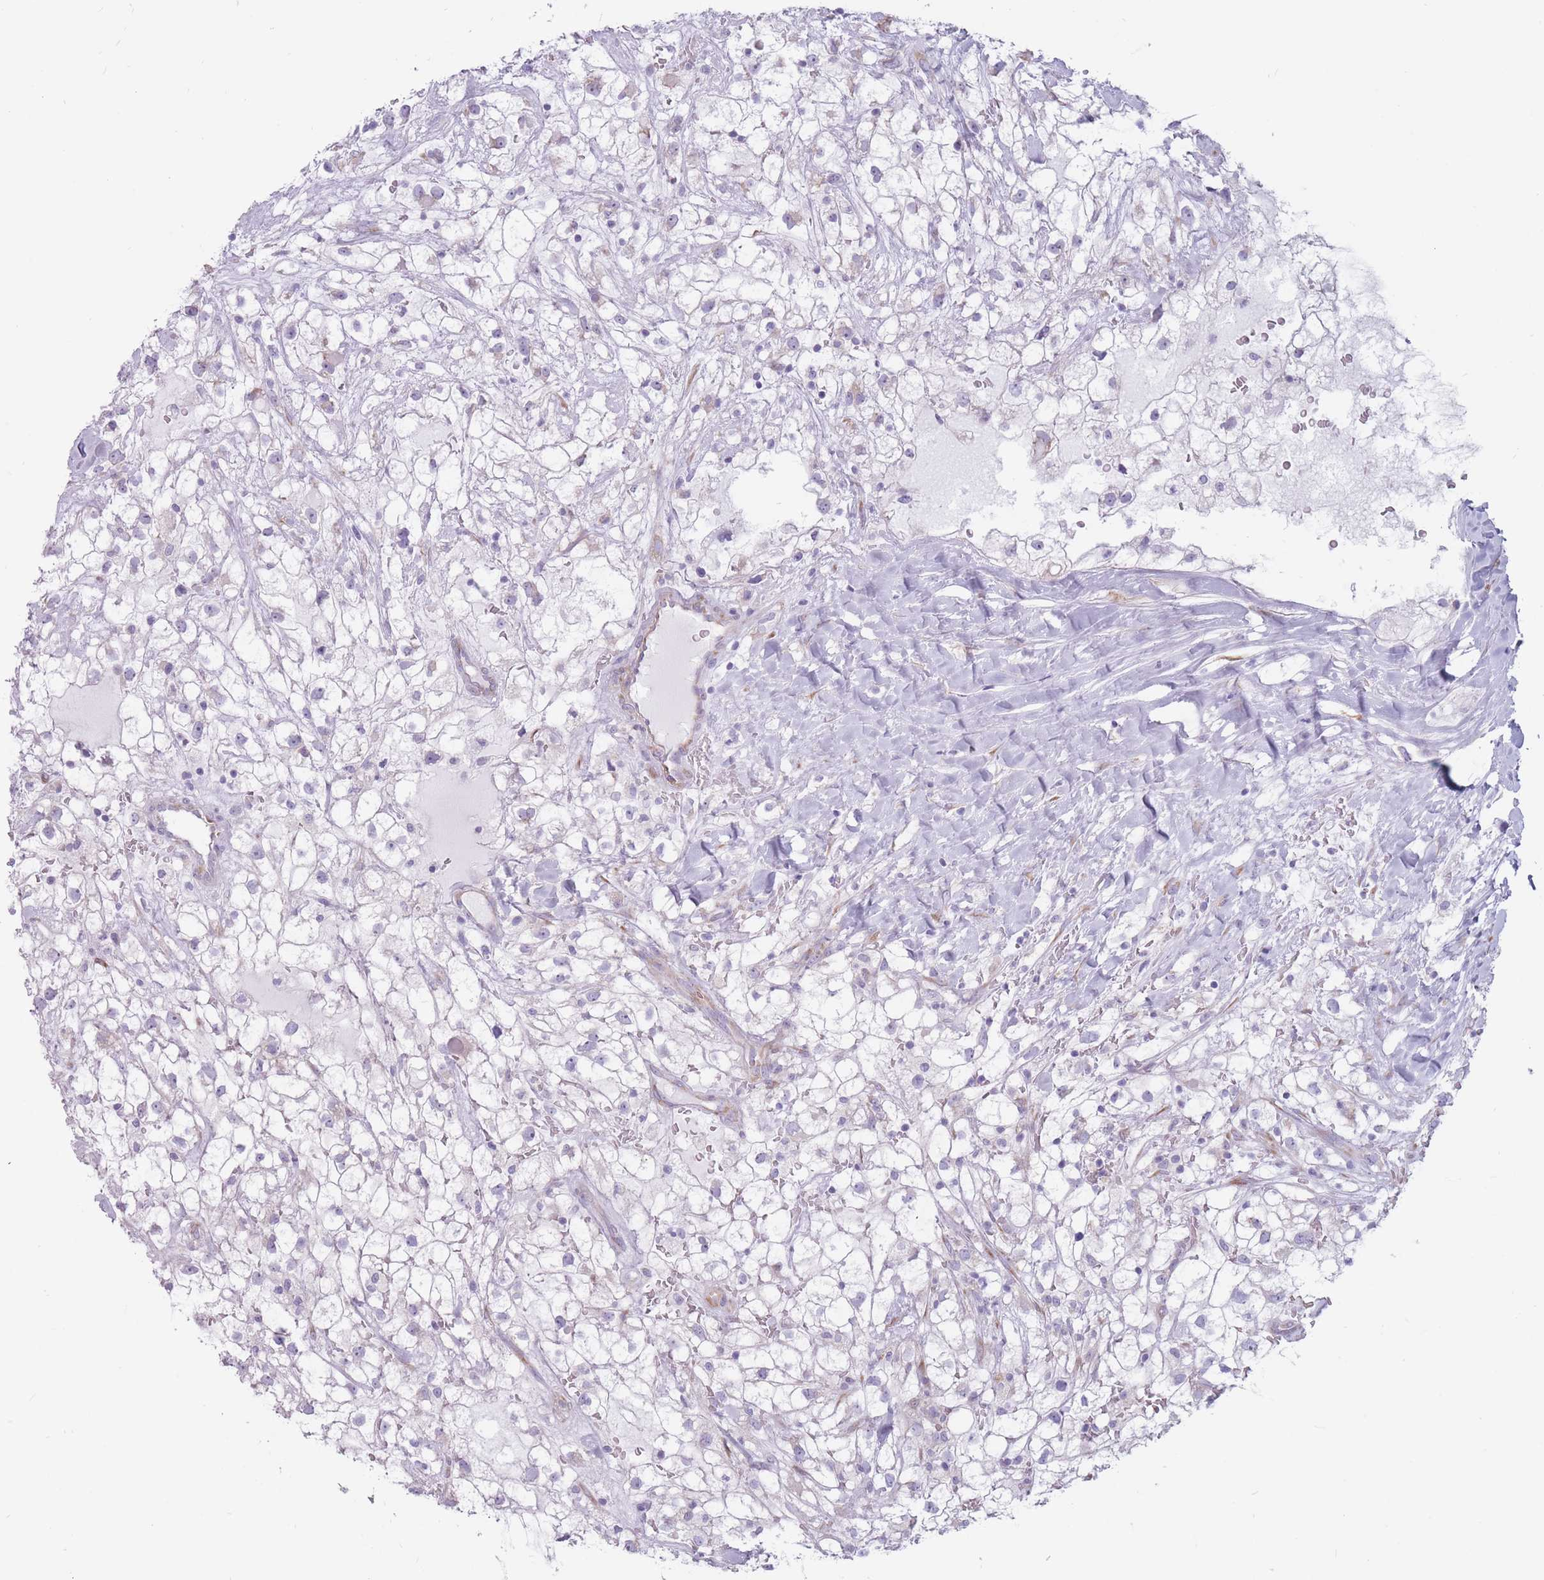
{"staining": {"intensity": "negative", "quantity": "none", "location": "none"}, "tissue": "renal cancer", "cell_type": "Tumor cells", "image_type": "cancer", "snomed": [{"axis": "morphology", "description": "Adenocarcinoma, NOS"}, {"axis": "topography", "description": "Kidney"}], "caption": "Micrograph shows no protein positivity in tumor cells of renal cancer (adenocarcinoma) tissue.", "gene": "RPL18", "patient": {"sex": "male", "age": 59}}